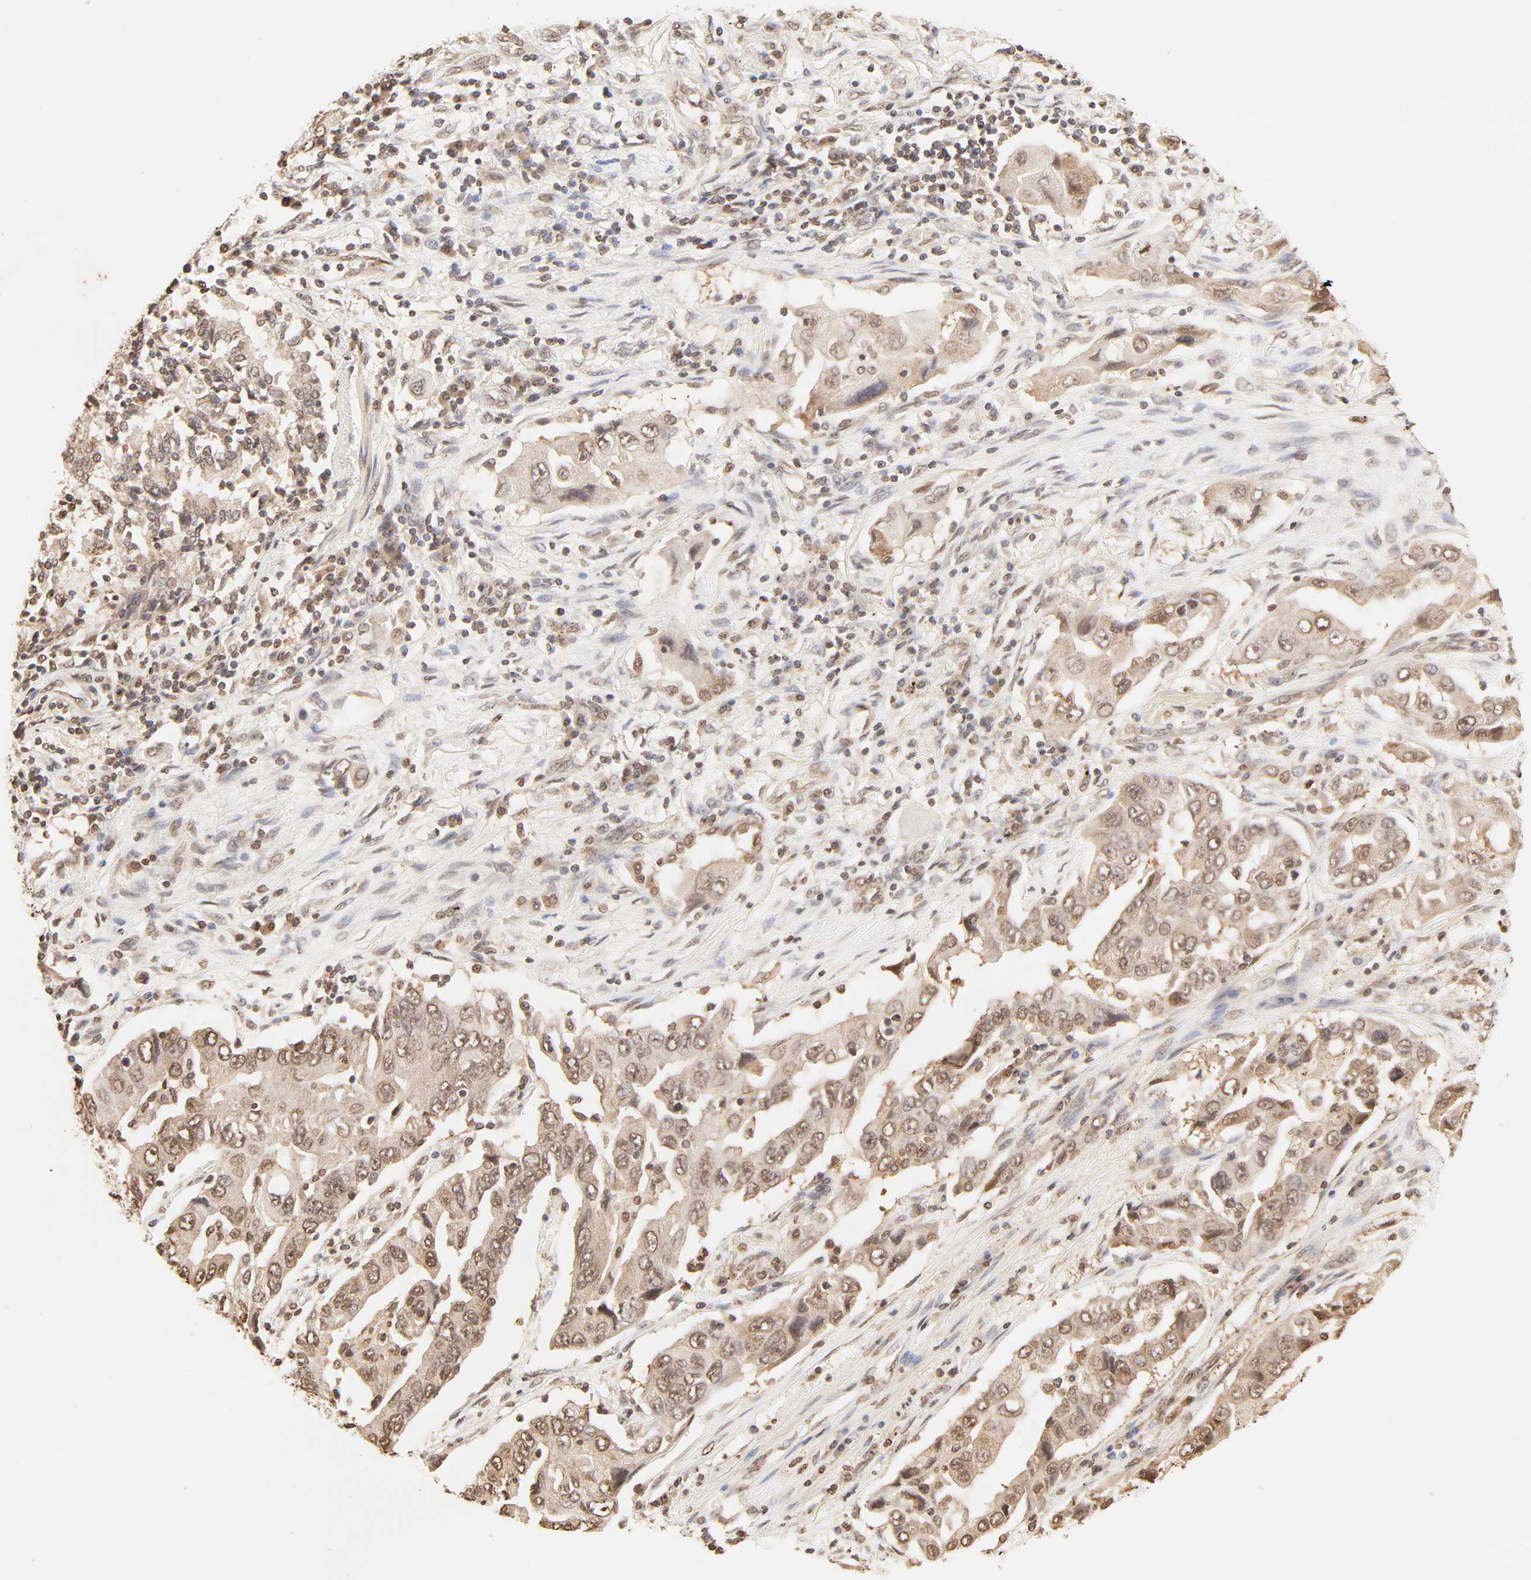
{"staining": {"intensity": "moderate", "quantity": ">75%", "location": "cytoplasmic/membranous,nuclear"}, "tissue": "lung cancer", "cell_type": "Tumor cells", "image_type": "cancer", "snomed": [{"axis": "morphology", "description": "Adenocarcinoma, NOS"}, {"axis": "topography", "description": "Lung"}], "caption": "IHC staining of lung cancer, which displays medium levels of moderate cytoplasmic/membranous and nuclear expression in about >75% of tumor cells indicating moderate cytoplasmic/membranous and nuclear protein expression. The staining was performed using DAB (brown) for protein detection and nuclei were counterstained in hematoxylin (blue).", "gene": "TBL1X", "patient": {"sex": "female", "age": 65}}